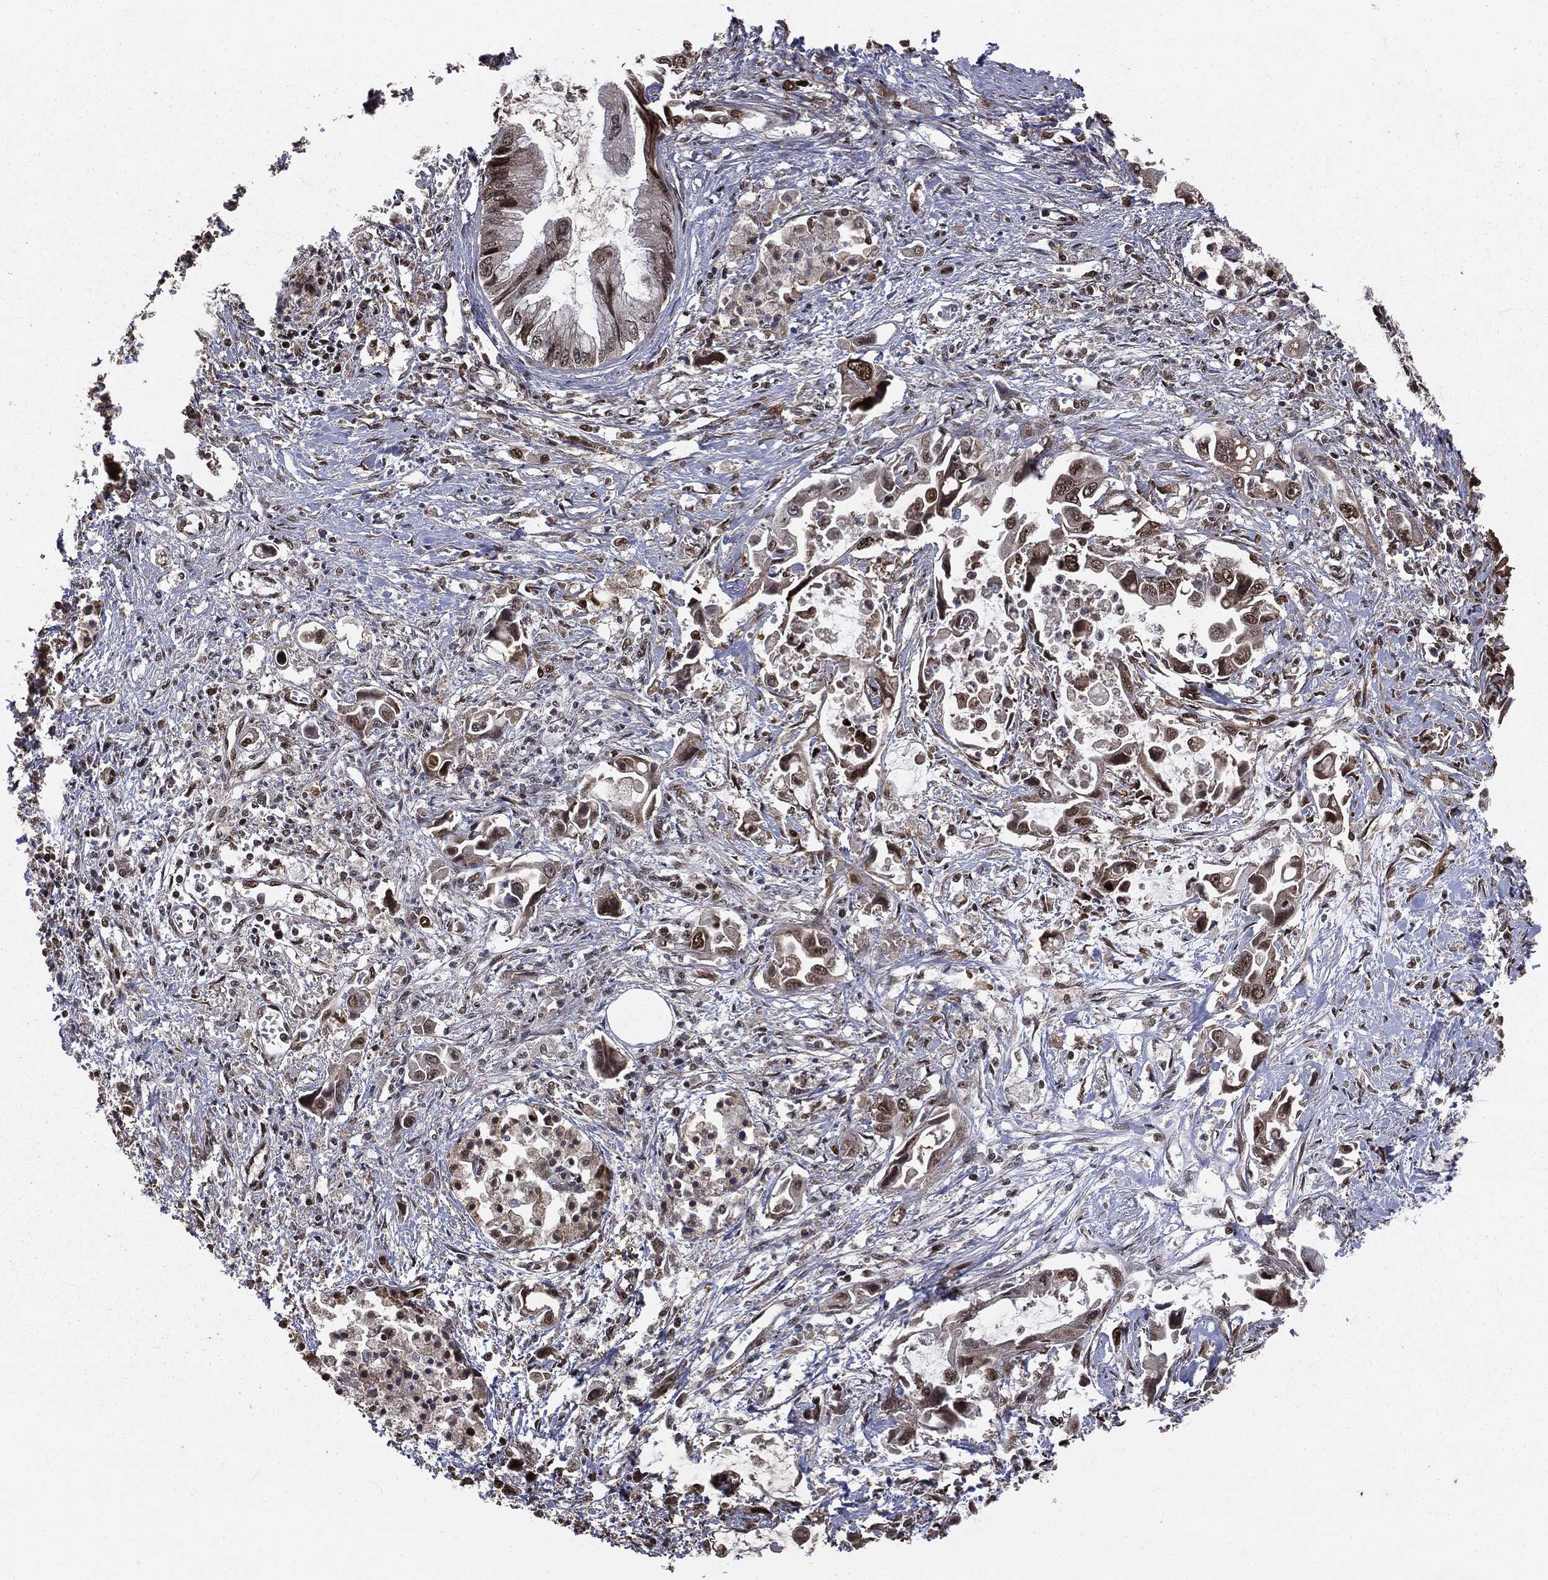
{"staining": {"intensity": "strong", "quantity": "25%-75%", "location": "nuclear"}, "tissue": "pancreatic cancer", "cell_type": "Tumor cells", "image_type": "cancer", "snomed": [{"axis": "morphology", "description": "Adenocarcinoma, NOS"}, {"axis": "topography", "description": "Pancreas"}], "caption": "A photomicrograph of human pancreatic cancer stained for a protein demonstrates strong nuclear brown staining in tumor cells.", "gene": "DVL2", "patient": {"sex": "male", "age": 84}}